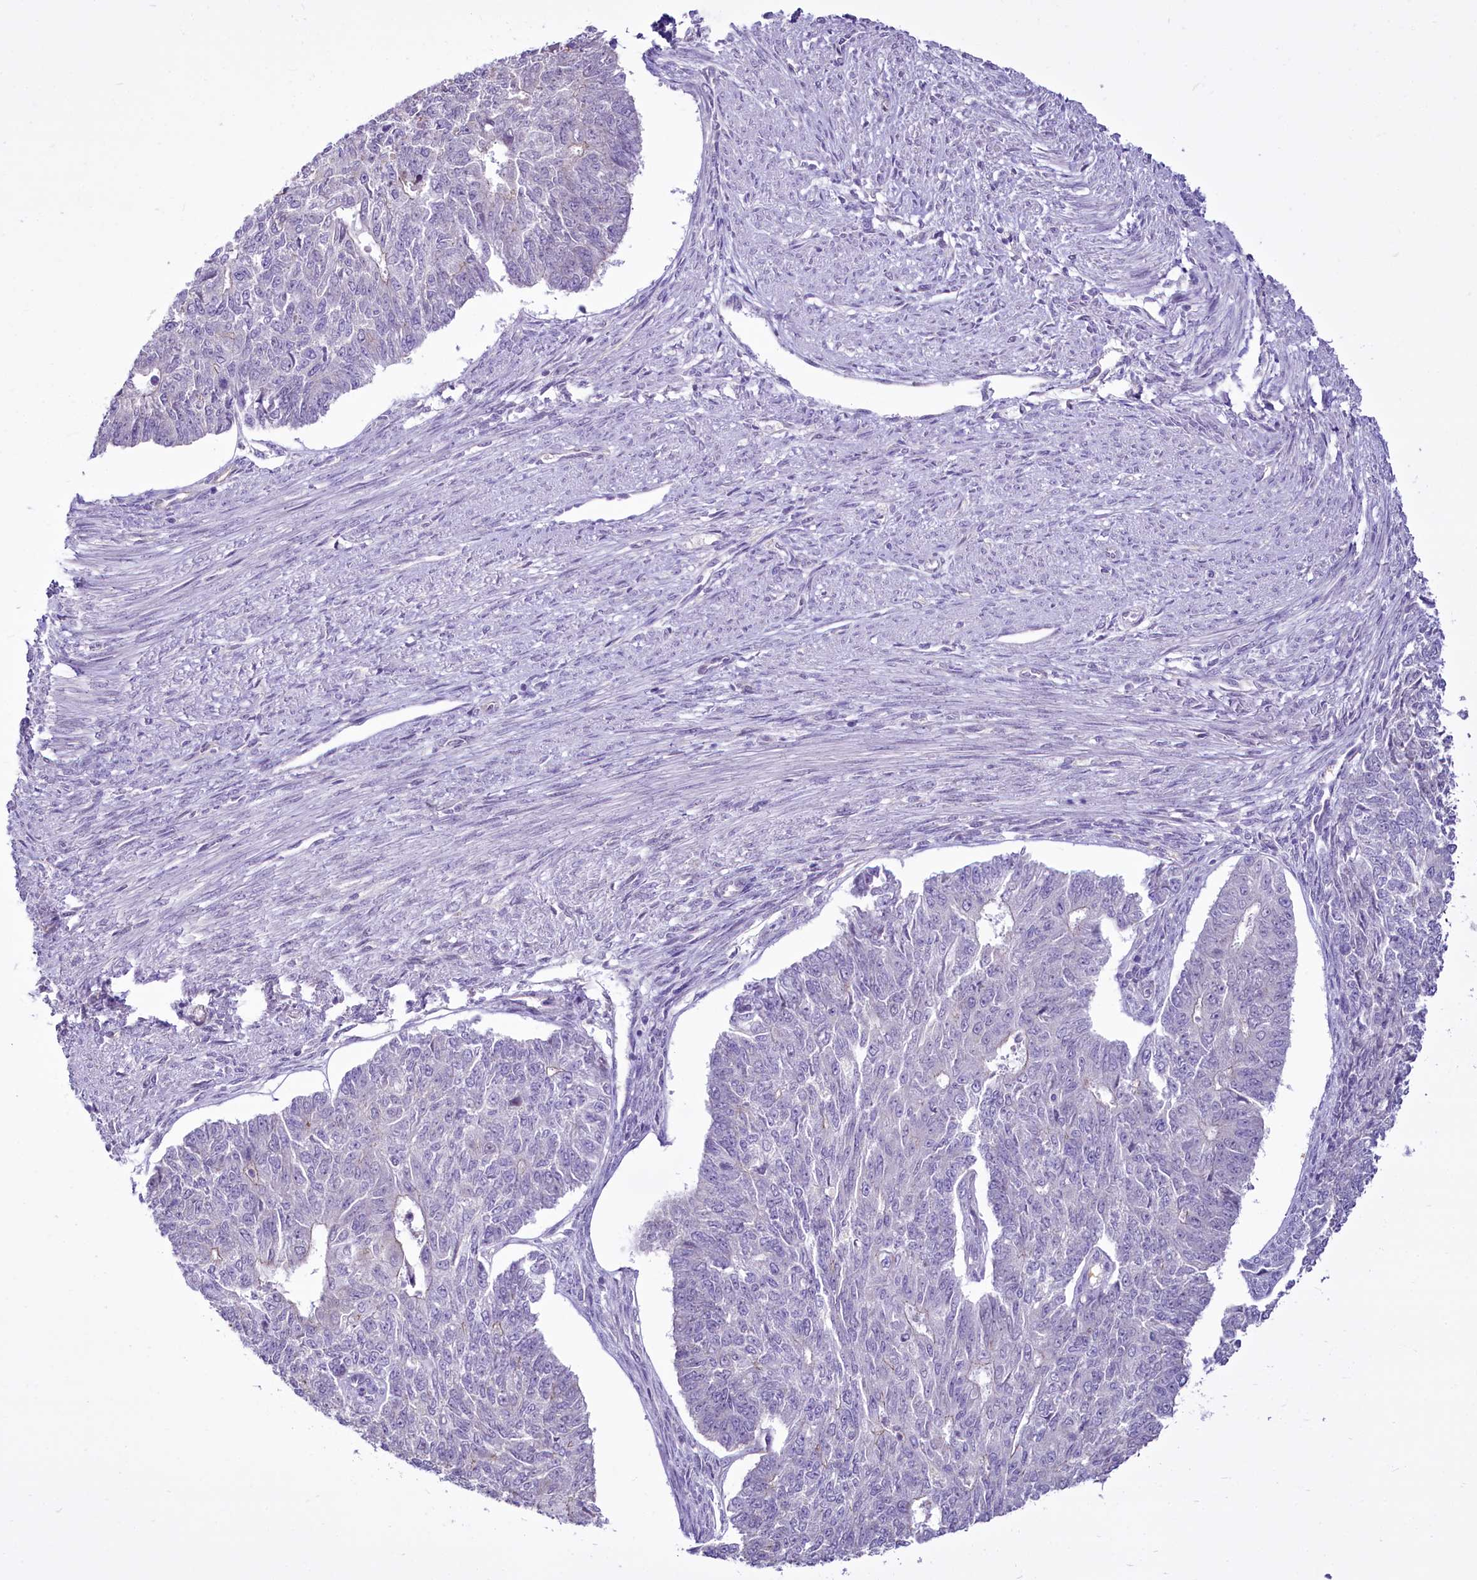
{"staining": {"intensity": "negative", "quantity": "none", "location": "none"}, "tissue": "endometrial cancer", "cell_type": "Tumor cells", "image_type": "cancer", "snomed": [{"axis": "morphology", "description": "Adenocarcinoma, NOS"}, {"axis": "topography", "description": "Endometrium"}], "caption": "Endometrial cancer was stained to show a protein in brown. There is no significant positivity in tumor cells. Nuclei are stained in blue.", "gene": "BANK1", "patient": {"sex": "female", "age": 32}}